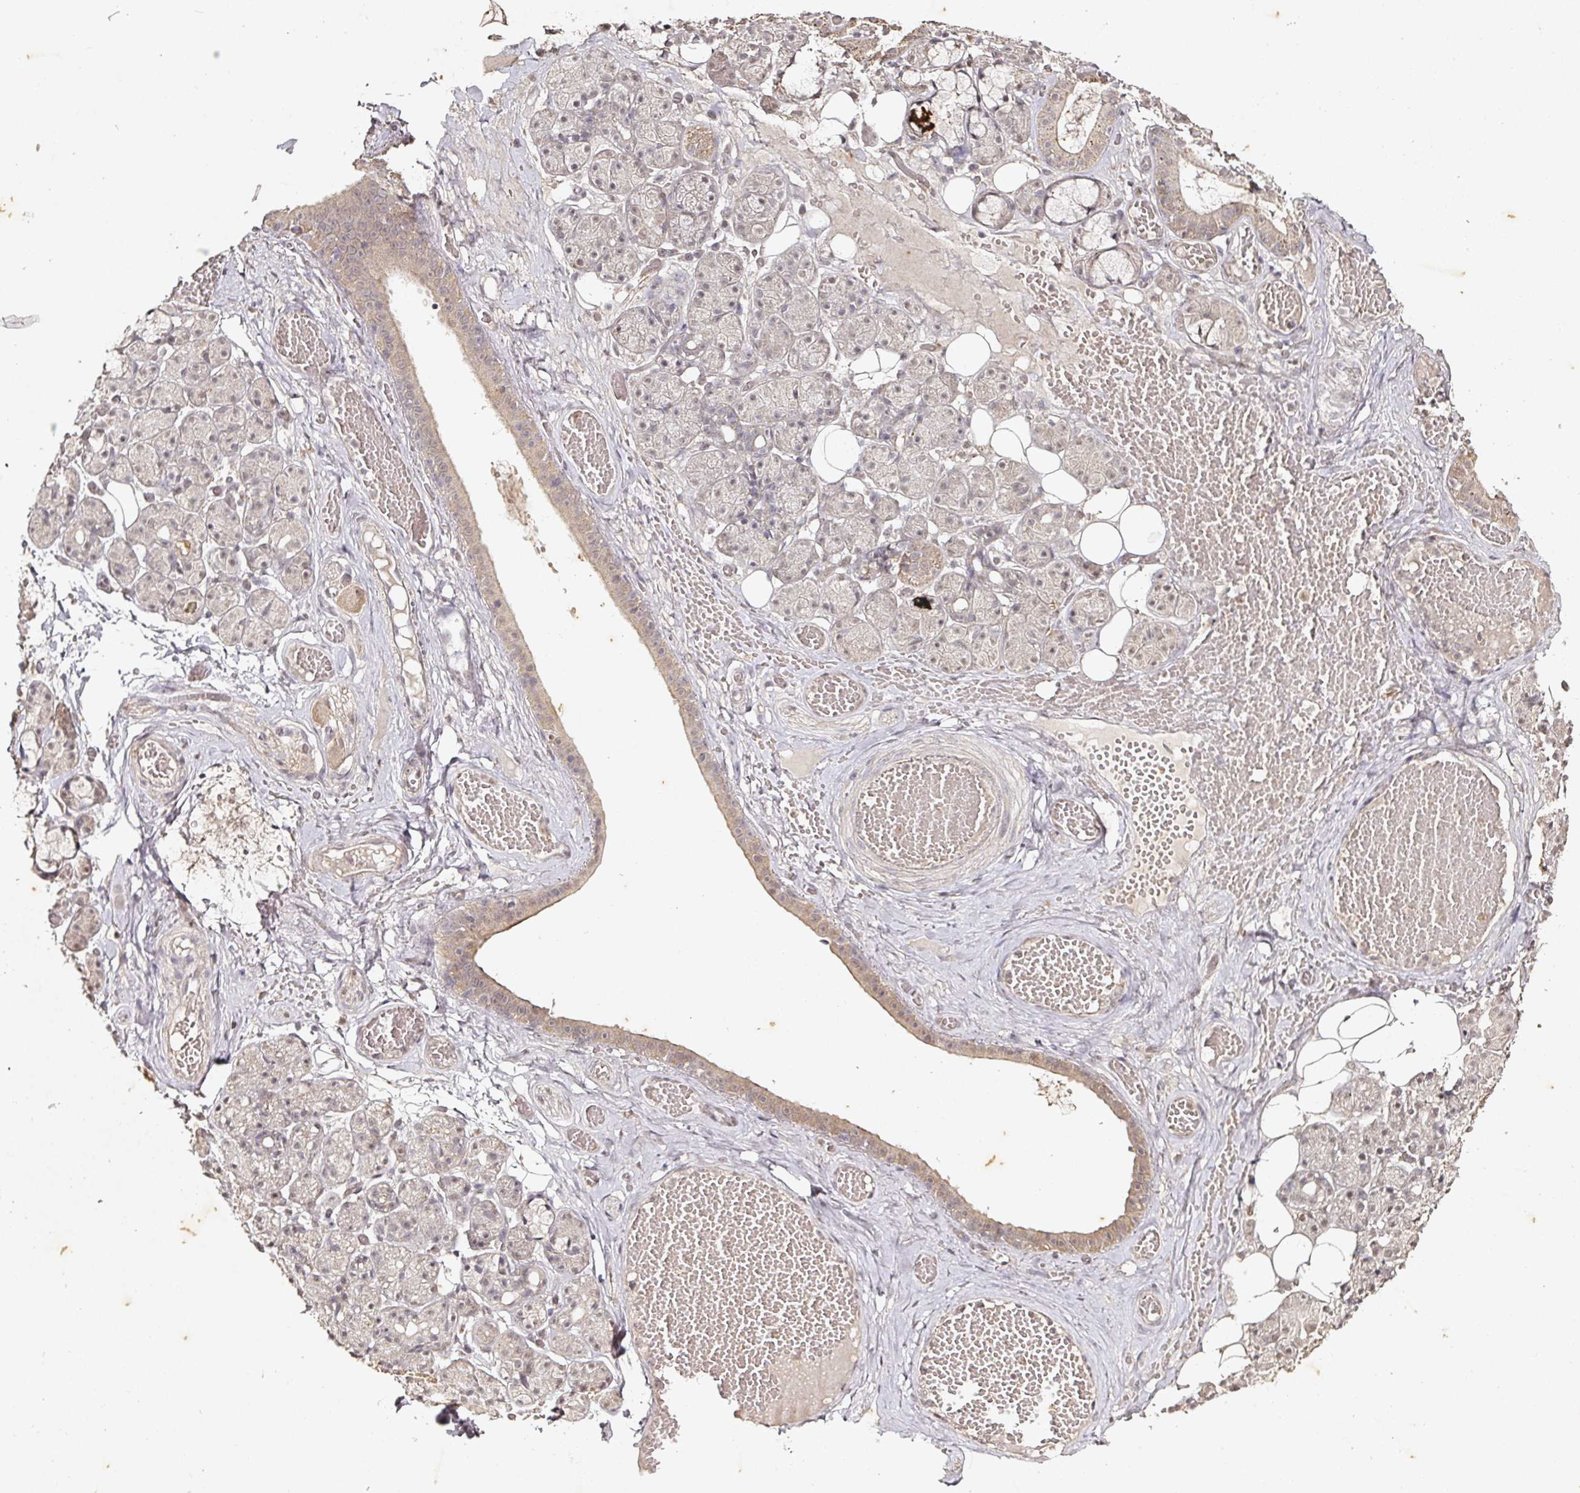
{"staining": {"intensity": "weak", "quantity": "25%-75%", "location": "cytoplasmic/membranous"}, "tissue": "salivary gland", "cell_type": "Glandular cells", "image_type": "normal", "snomed": [{"axis": "morphology", "description": "Normal tissue, NOS"}, {"axis": "topography", "description": "Salivary gland"}], "caption": "Protein staining displays weak cytoplasmic/membranous positivity in about 25%-75% of glandular cells in unremarkable salivary gland. (DAB (3,3'-diaminobenzidine) = brown stain, brightfield microscopy at high magnification).", "gene": "CAPN5", "patient": {"sex": "male", "age": 63}}